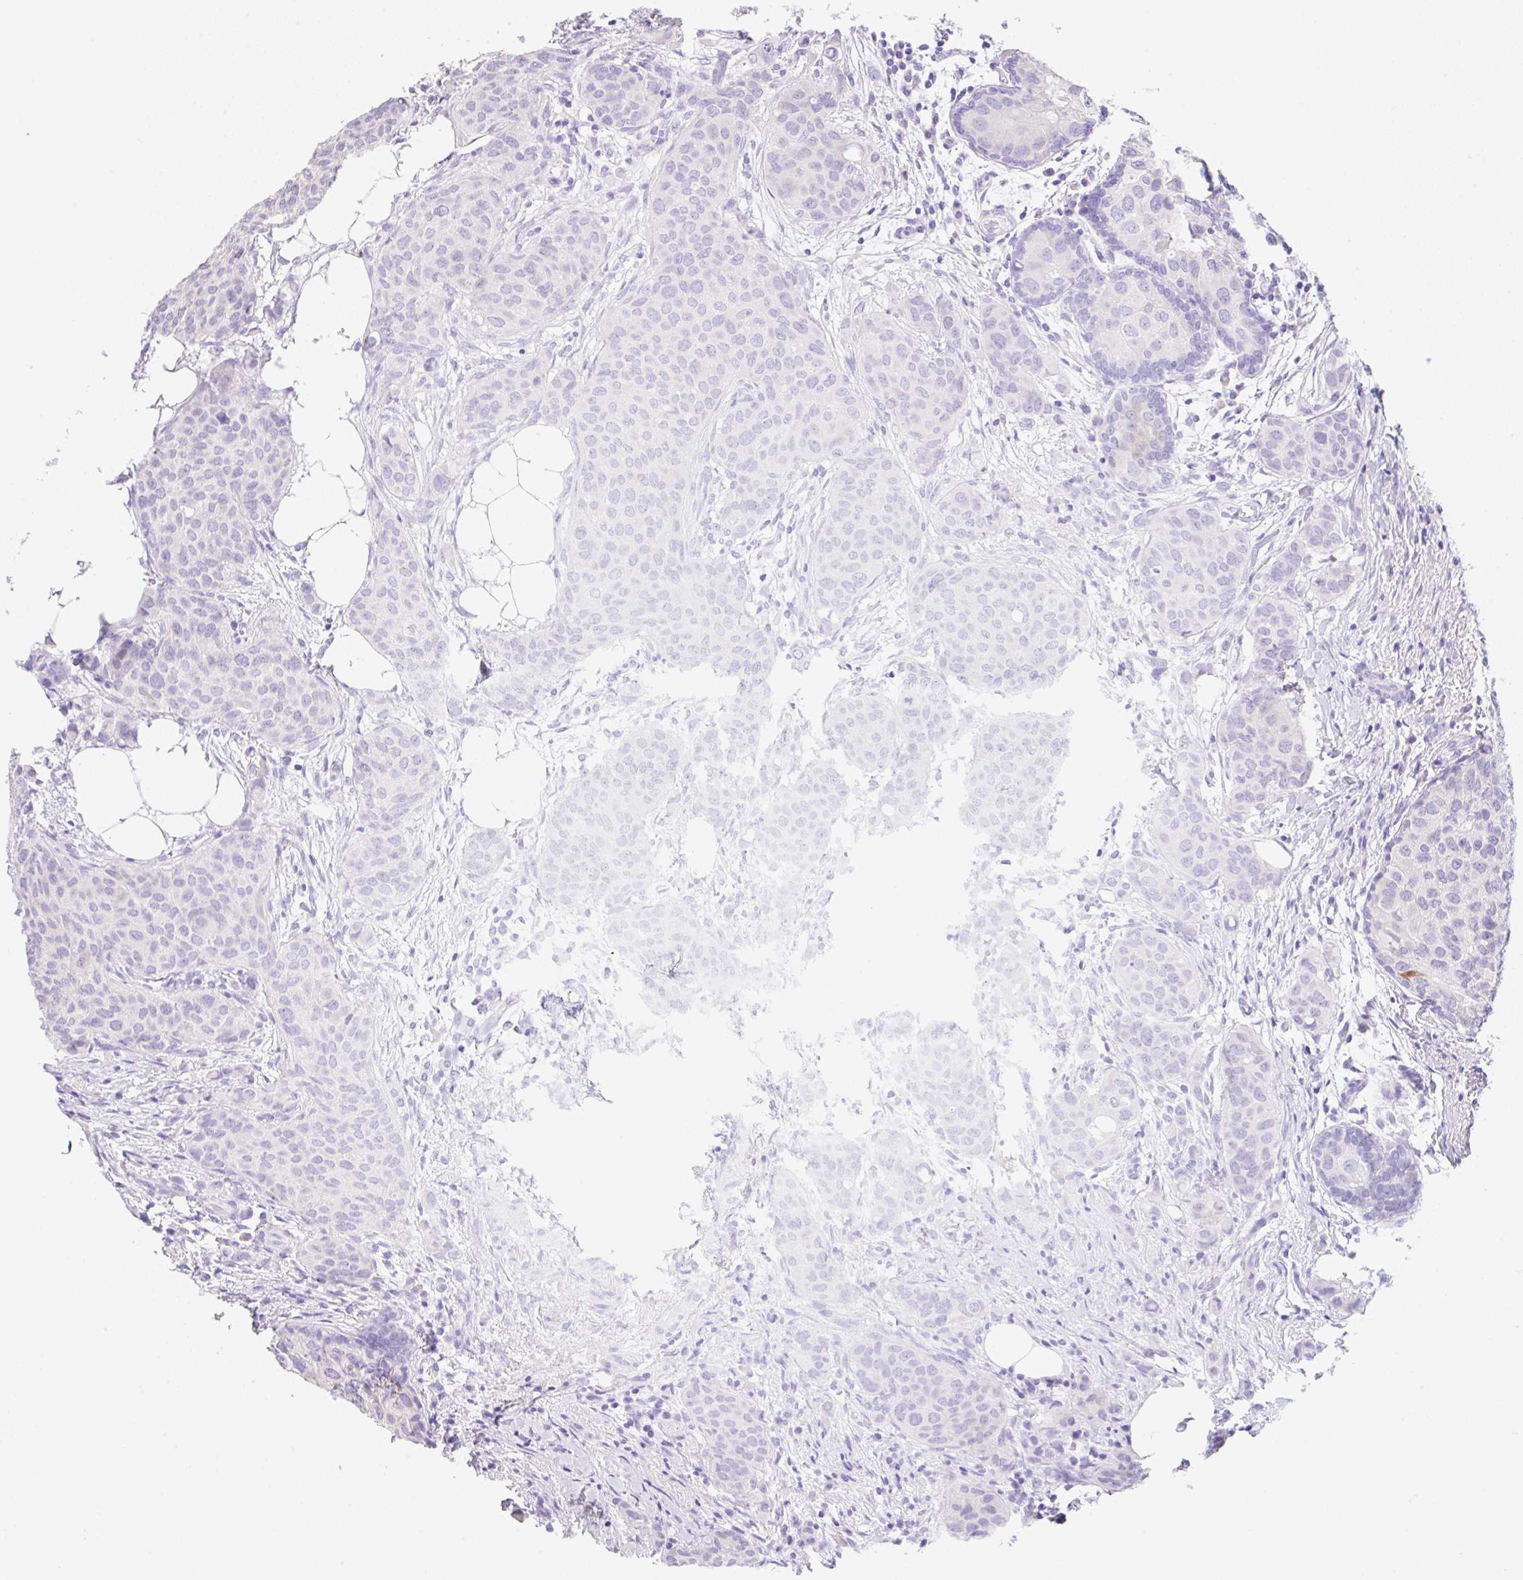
{"staining": {"intensity": "negative", "quantity": "none", "location": "none"}, "tissue": "breast cancer", "cell_type": "Tumor cells", "image_type": "cancer", "snomed": [{"axis": "morphology", "description": "Duct carcinoma"}, {"axis": "topography", "description": "Breast"}], "caption": "An image of human intraductal carcinoma (breast) is negative for staining in tumor cells. Nuclei are stained in blue.", "gene": "KLK8", "patient": {"sex": "female", "age": 47}}